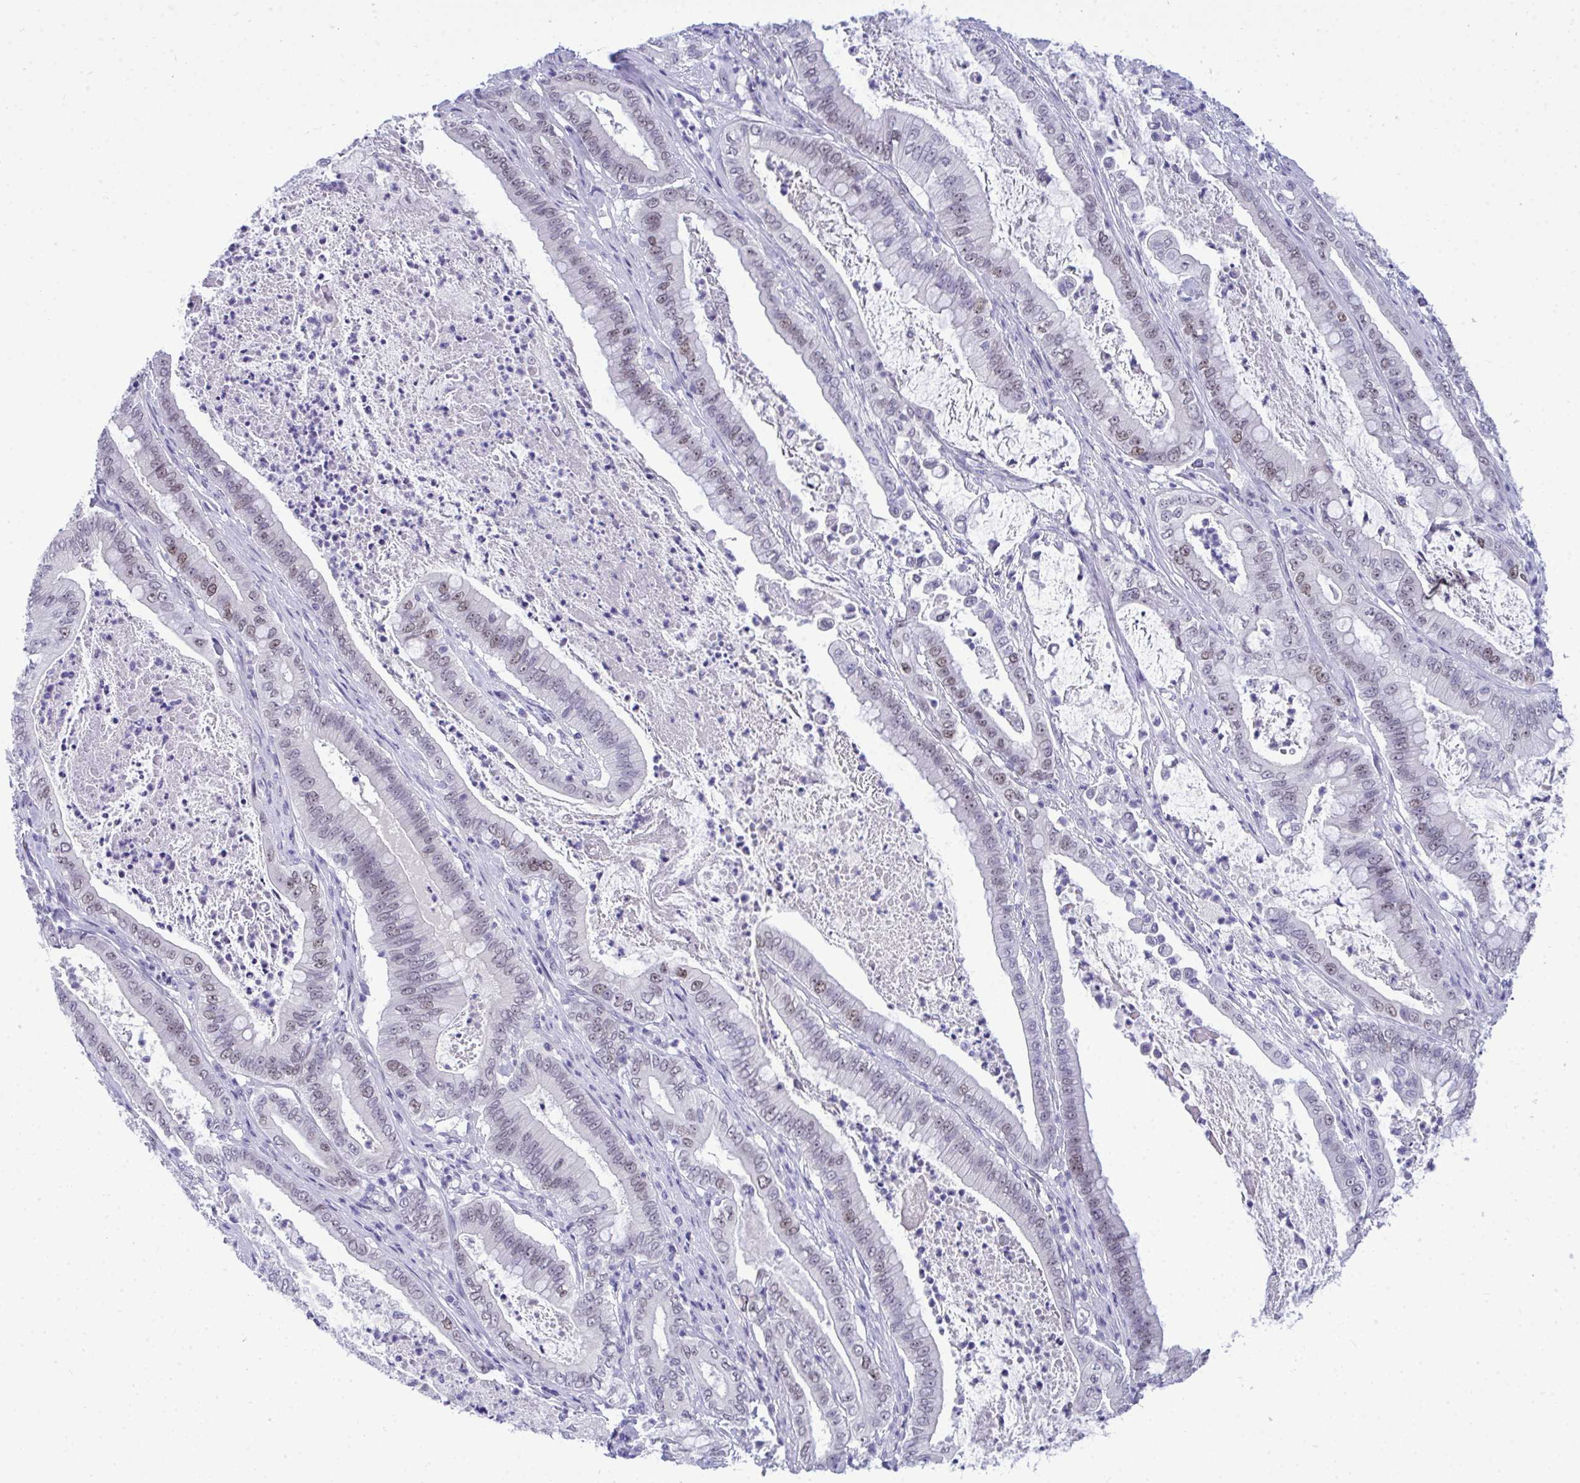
{"staining": {"intensity": "weak", "quantity": "<25%", "location": "nuclear"}, "tissue": "pancreatic cancer", "cell_type": "Tumor cells", "image_type": "cancer", "snomed": [{"axis": "morphology", "description": "Adenocarcinoma, NOS"}, {"axis": "topography", "description": "Pancreas"}], "caption": "IHC image of neoplastic tissue: pancreatic adenocarcinoma stained with DAB (3,3'-diaminobenzidine) reveals no significant protein positivity in tumor cells. (IHC, brightfield microscopy, high magnification).", "gene": "TEAD4", "patient": {"sex": "male", "age": 71}}